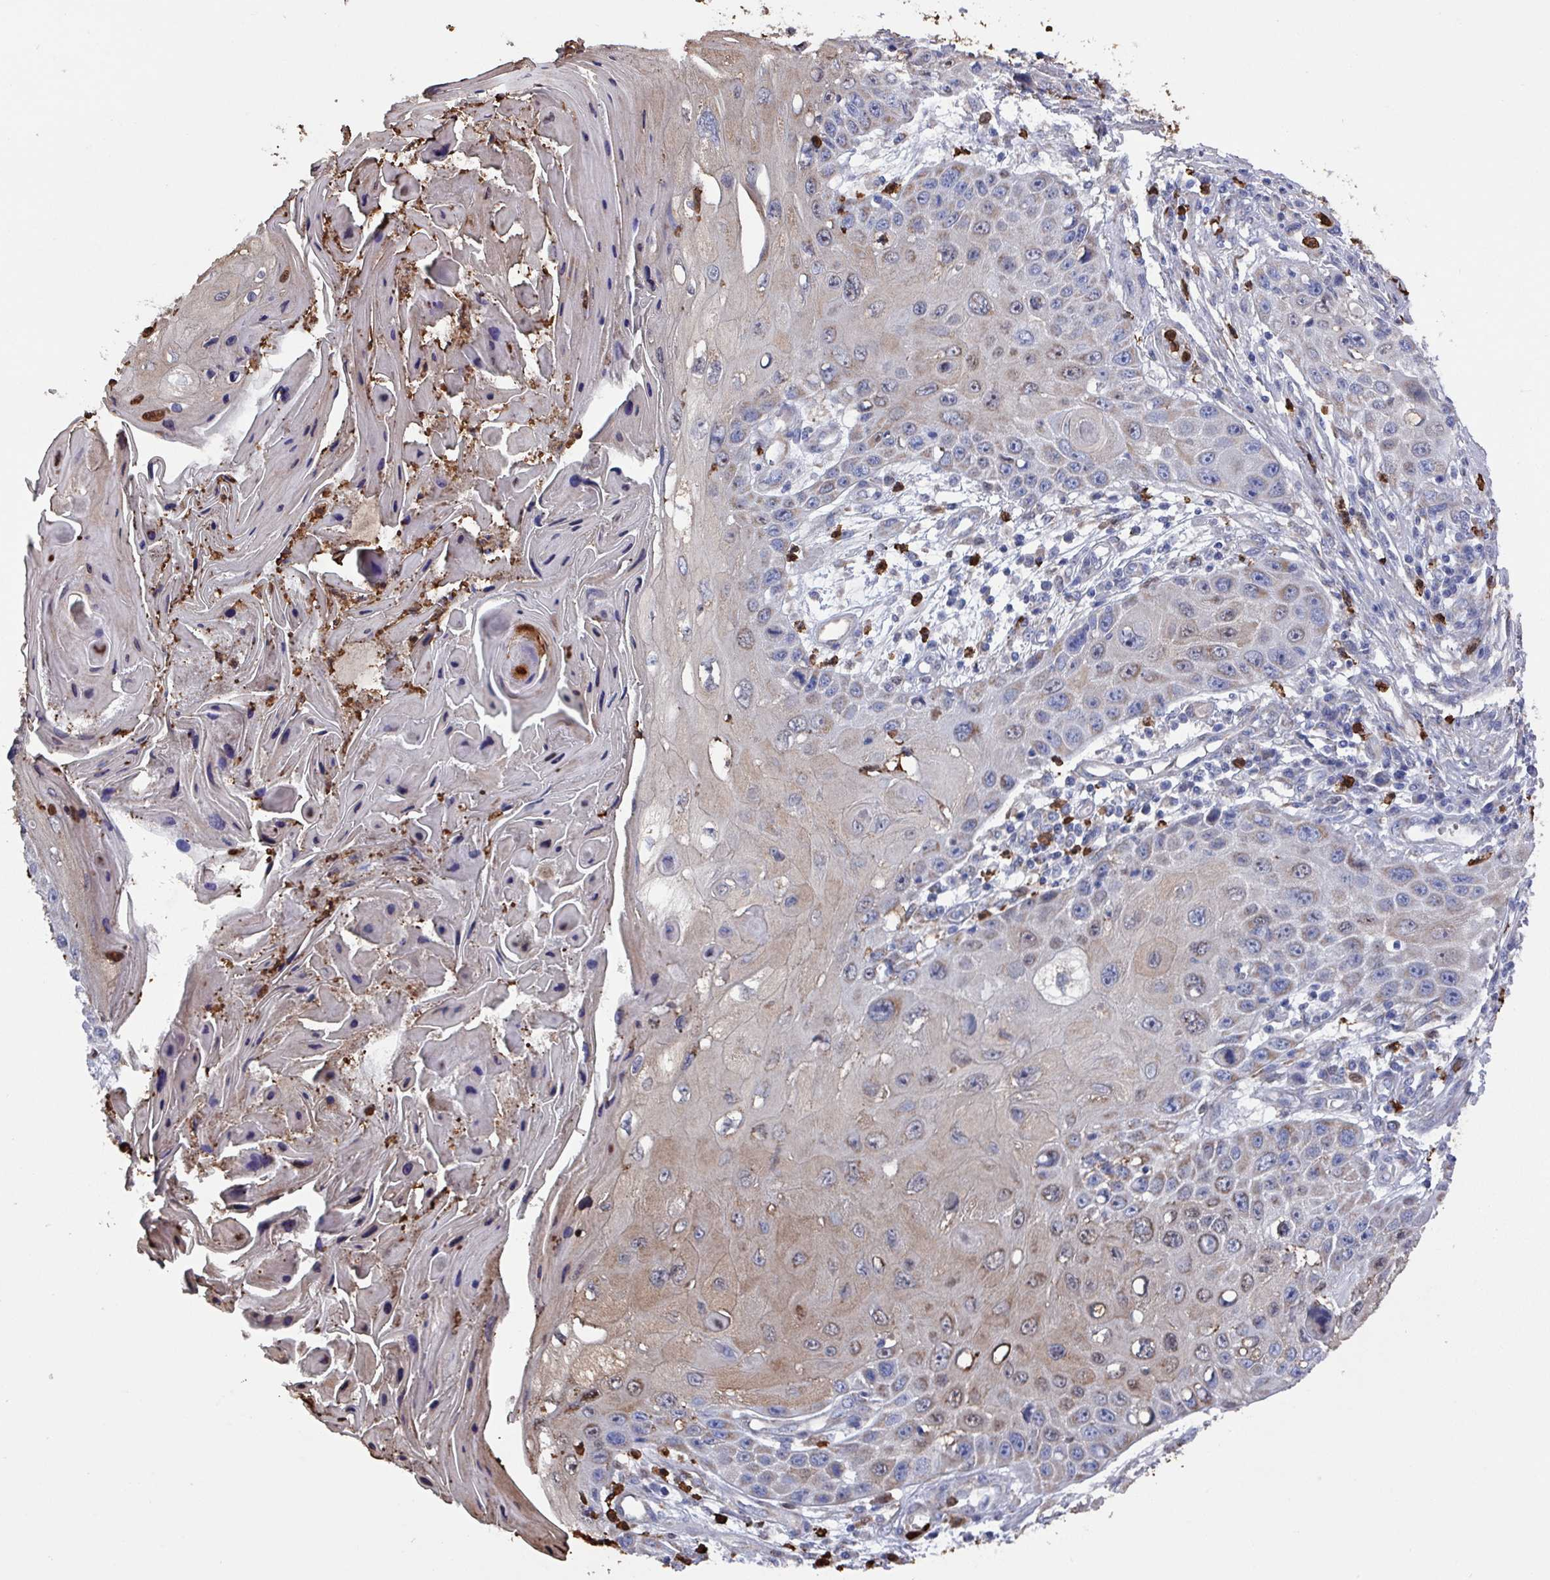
{"staining": {"intensity": "weak", "quantity": "25%-75%", "location": "cytoplasmic/membranous,nuclear"}, "tissue": "skin cancer", "cell_type": "Tumor cells", "image_type": "cancer", "snomed": [{"axis": "morphology", "description": "Squamous cell carcinoma, NOS"}, {"axis": "topography", "description": "Skin"}, {"axis": "topography", "description": "Vulva"}], "caption": "Squamous cell carcinoma (skin) stained with IHC displays weak cytoplasmic/membranous and nuclear expression in approximately 25%-75% of tumor cells.", "gene": "UQCC2", "patient": {"sex": "female", "age": 44}}